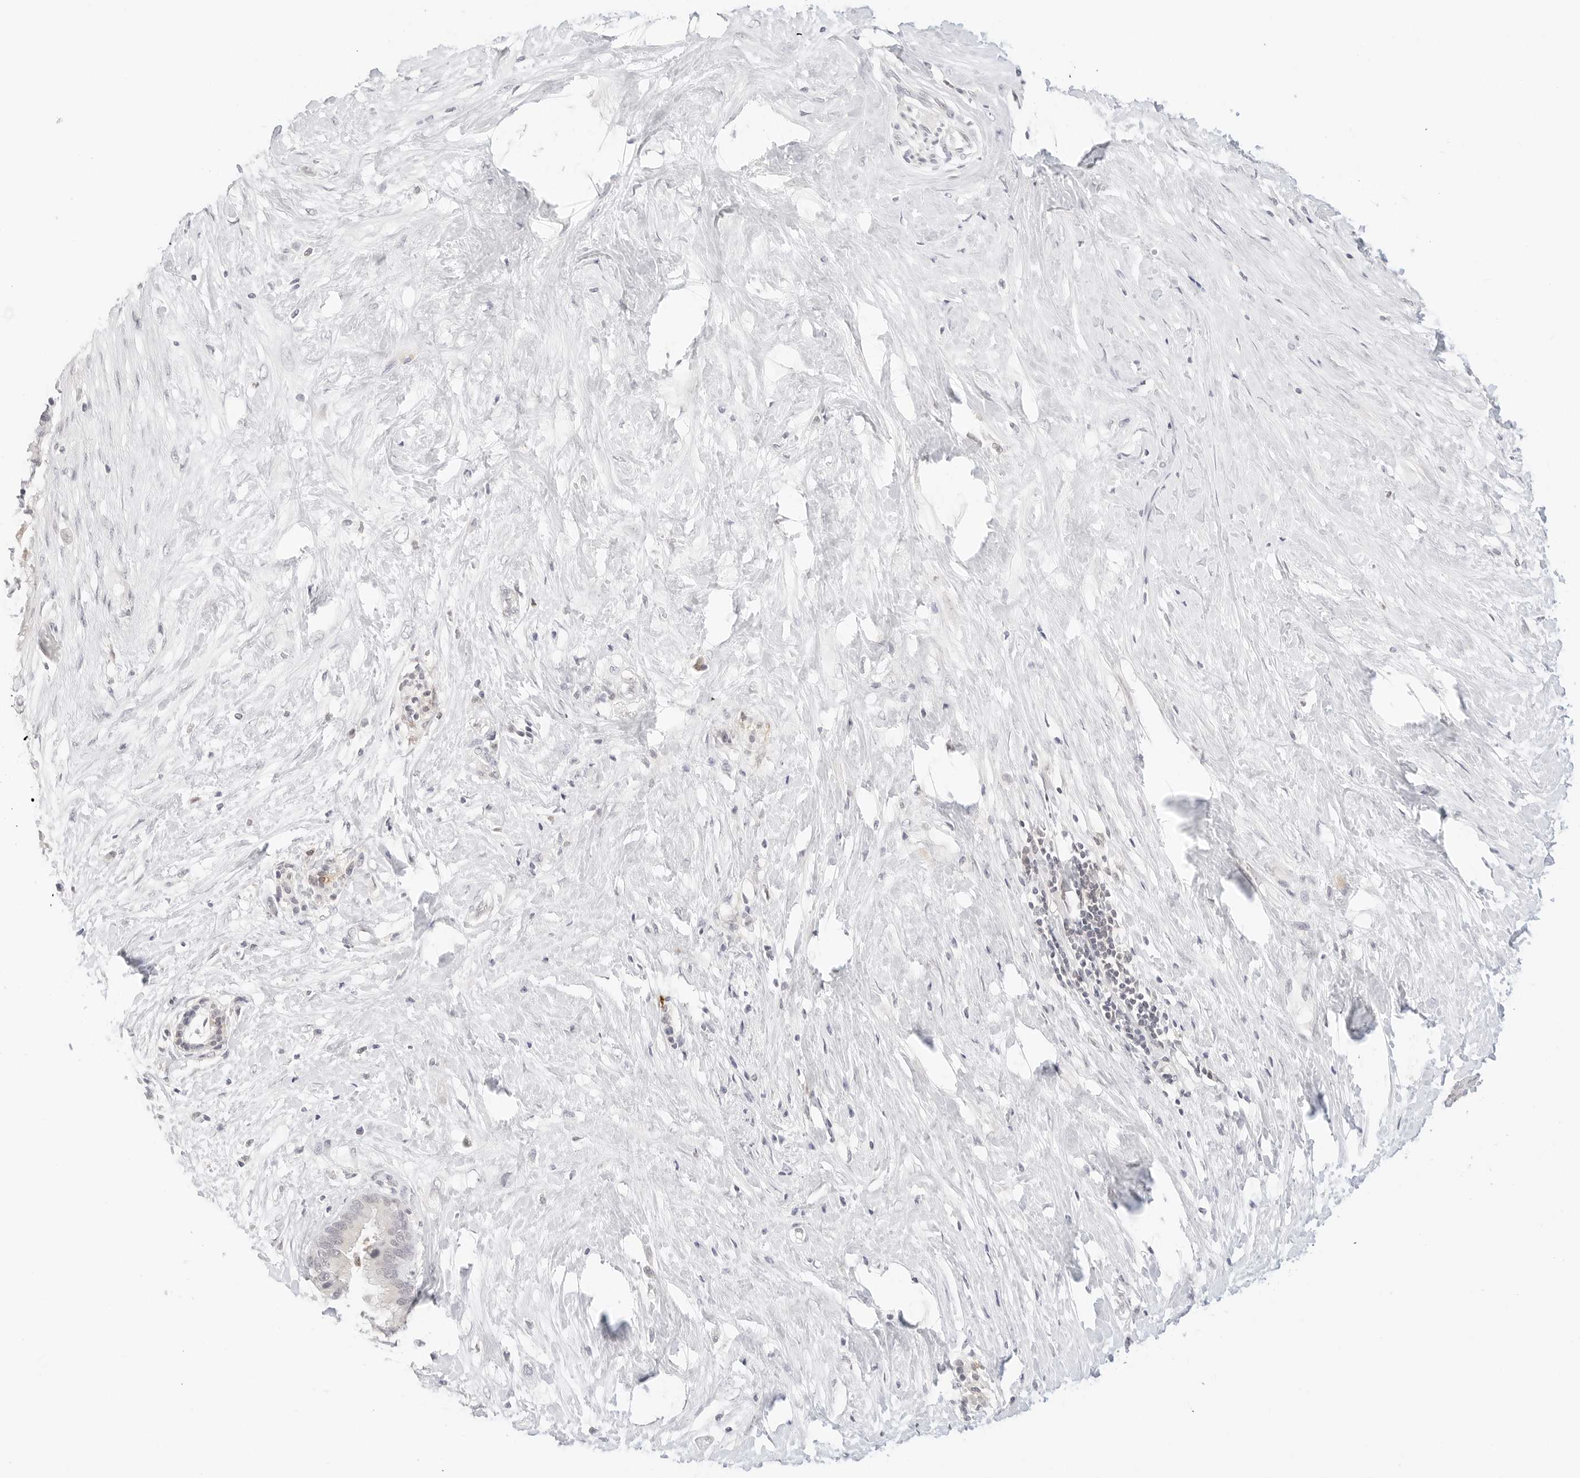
{"staining": {"intensity": "negative", "quantity": "none", "location": "none"}, "tissue": "pancreatic cancer", "cell_type": "Tumor cells", "image_type": "cancer", "snomed": [{"axis": "morphology", "description": "Adenocarcinoma, NOS"}, {"axis": "topography", "description": "Pancreas"}], "caption": "Immunohistochemistry of human pancreatic cancer (adenocarcinoma) demonstrates no staining in tumor cells.", "gene": "GNAS", "patient": {"sex": "male", "age": 41}}